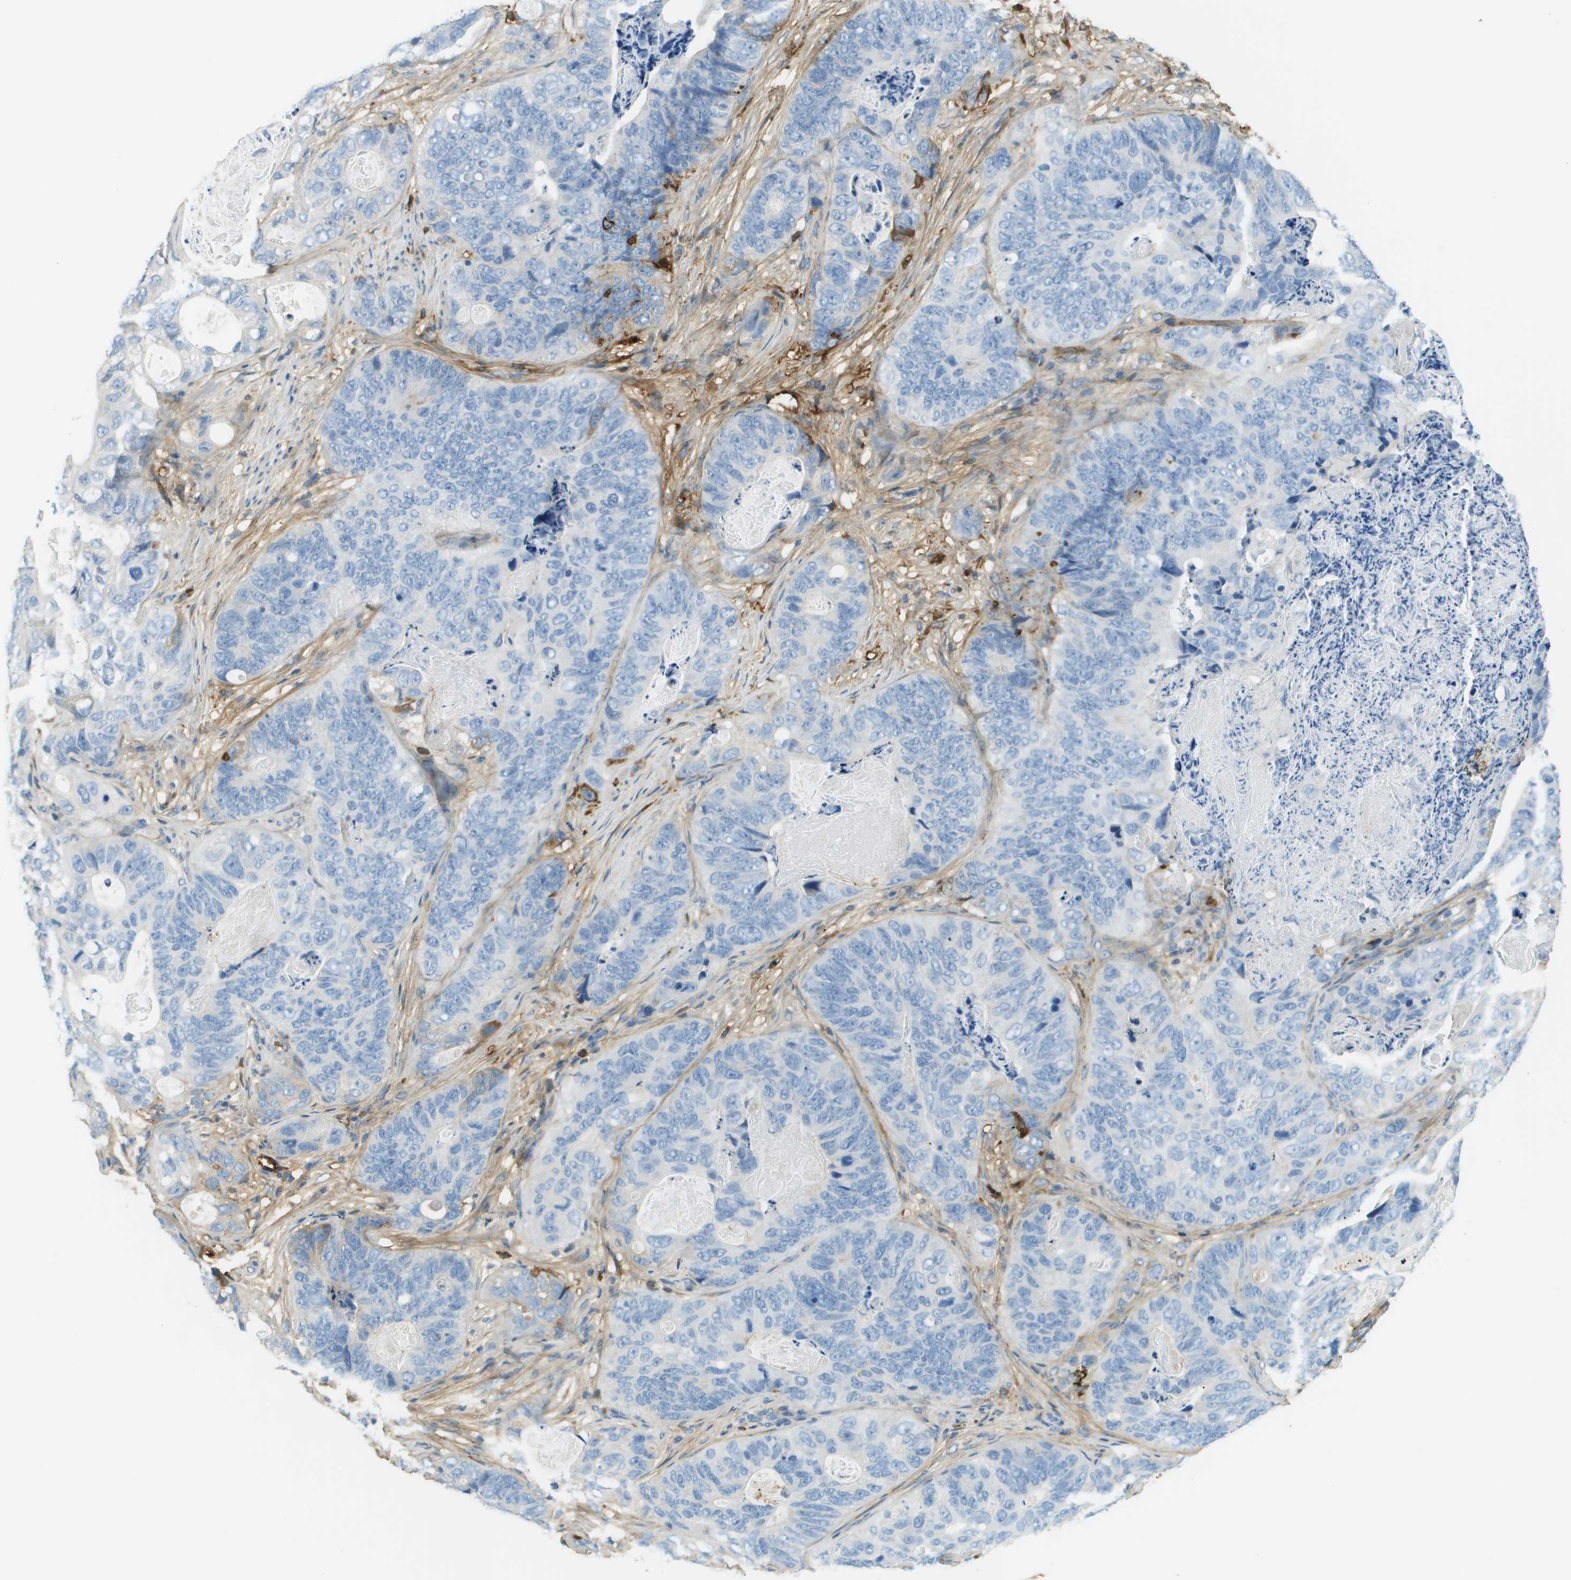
{"staining": {"intensity": "negative", "quantity": "none", "location": "none"}, "tissue": "stomach cancer", "cell_type": "Tumor cells", "image_type": "cancer", "snomed": [{"axis": "morphology", "description": "Adenocarcinoma, NOS"}, {"axis": "topography", "description": "Stomach"}], "caption": "High power microscopy histopathology image of an immunohistochemistry (IHC) photomicrograph of stomach cancer, revealing no significant staining in tumor cells. The staining was performed using DAB (3,3'-diaminobenzidine) to visualize the protein expression in brown, while the nuclei were stained in blue with hematoxylin (Magnification: 20x).", "gene": "DCN", "patient": {"sex": "female", "age": 89}}